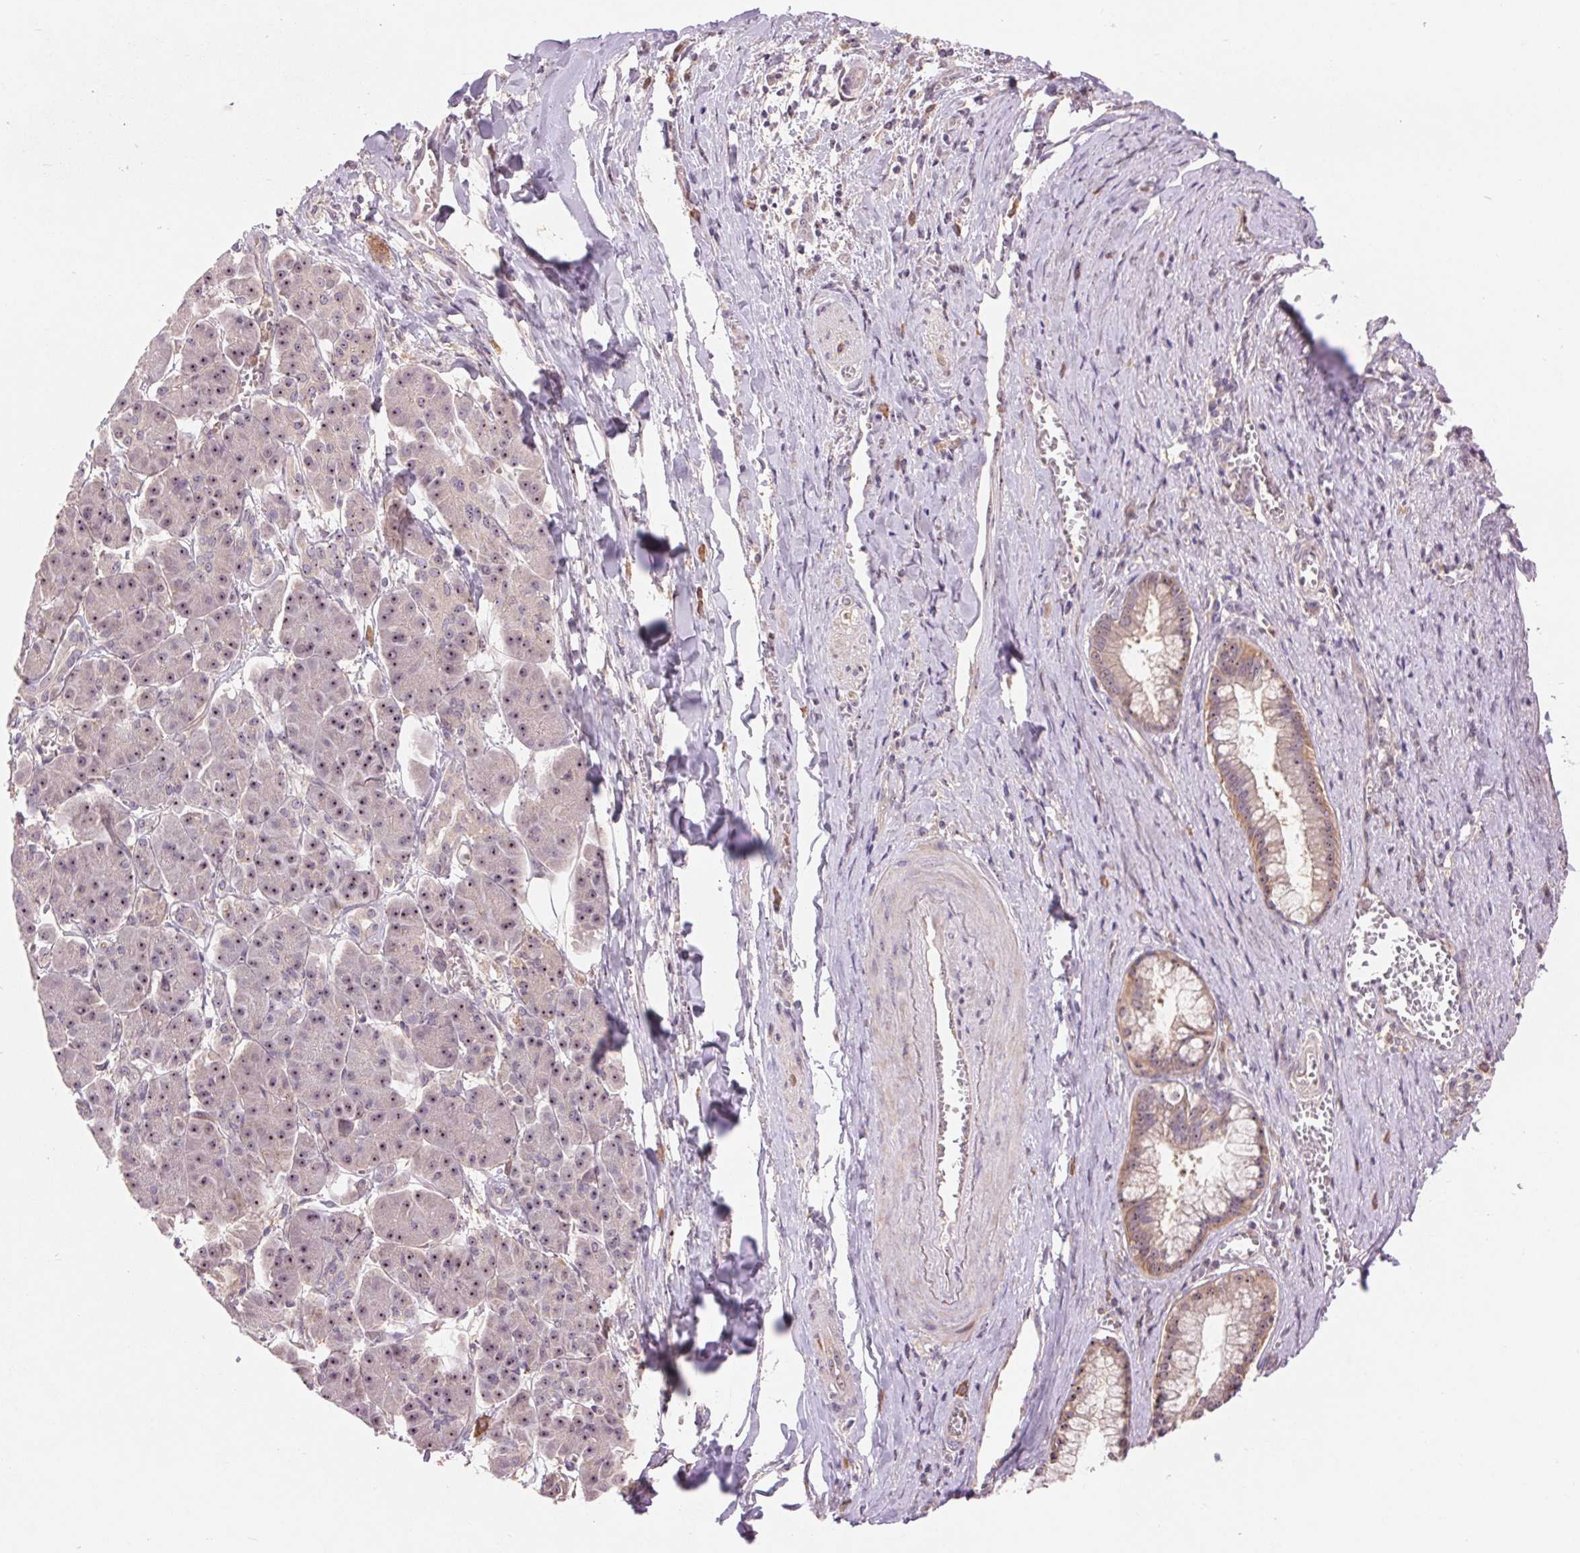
{"staining": {"intensity": "weak", "quantity": "25%-75%", "location": "cytoplasmic/membranous,nuclear"}, "tissue": "pancreatic cancer", "cell_type": "Tumor cells", "image_type": "cancer", "snomed": [{"axis": "morphology", "description": "Normal tissue, NOS"}, {"axis": "morphology", "description": "Adenocarcinoma, NOS"}, {"axis": "topography", "description": "Lymph node"}, {"axis": "topography", "description": "Pancreas"}], "caption": "Protein expression analysis of pancreatic cancer (adenocarcinoma) reveals weak cytoplasmic/membranous and nuclear positivity in about 25%-75% of tumor cells. (Stains: DAB (3,3'-diaminobenzidine) in brown, nuclei in blue, Microscopy: brightfield microscopy at high magnification).", "gene": "RANBP3L", "patient": {"sex": "female", "age": 58}}